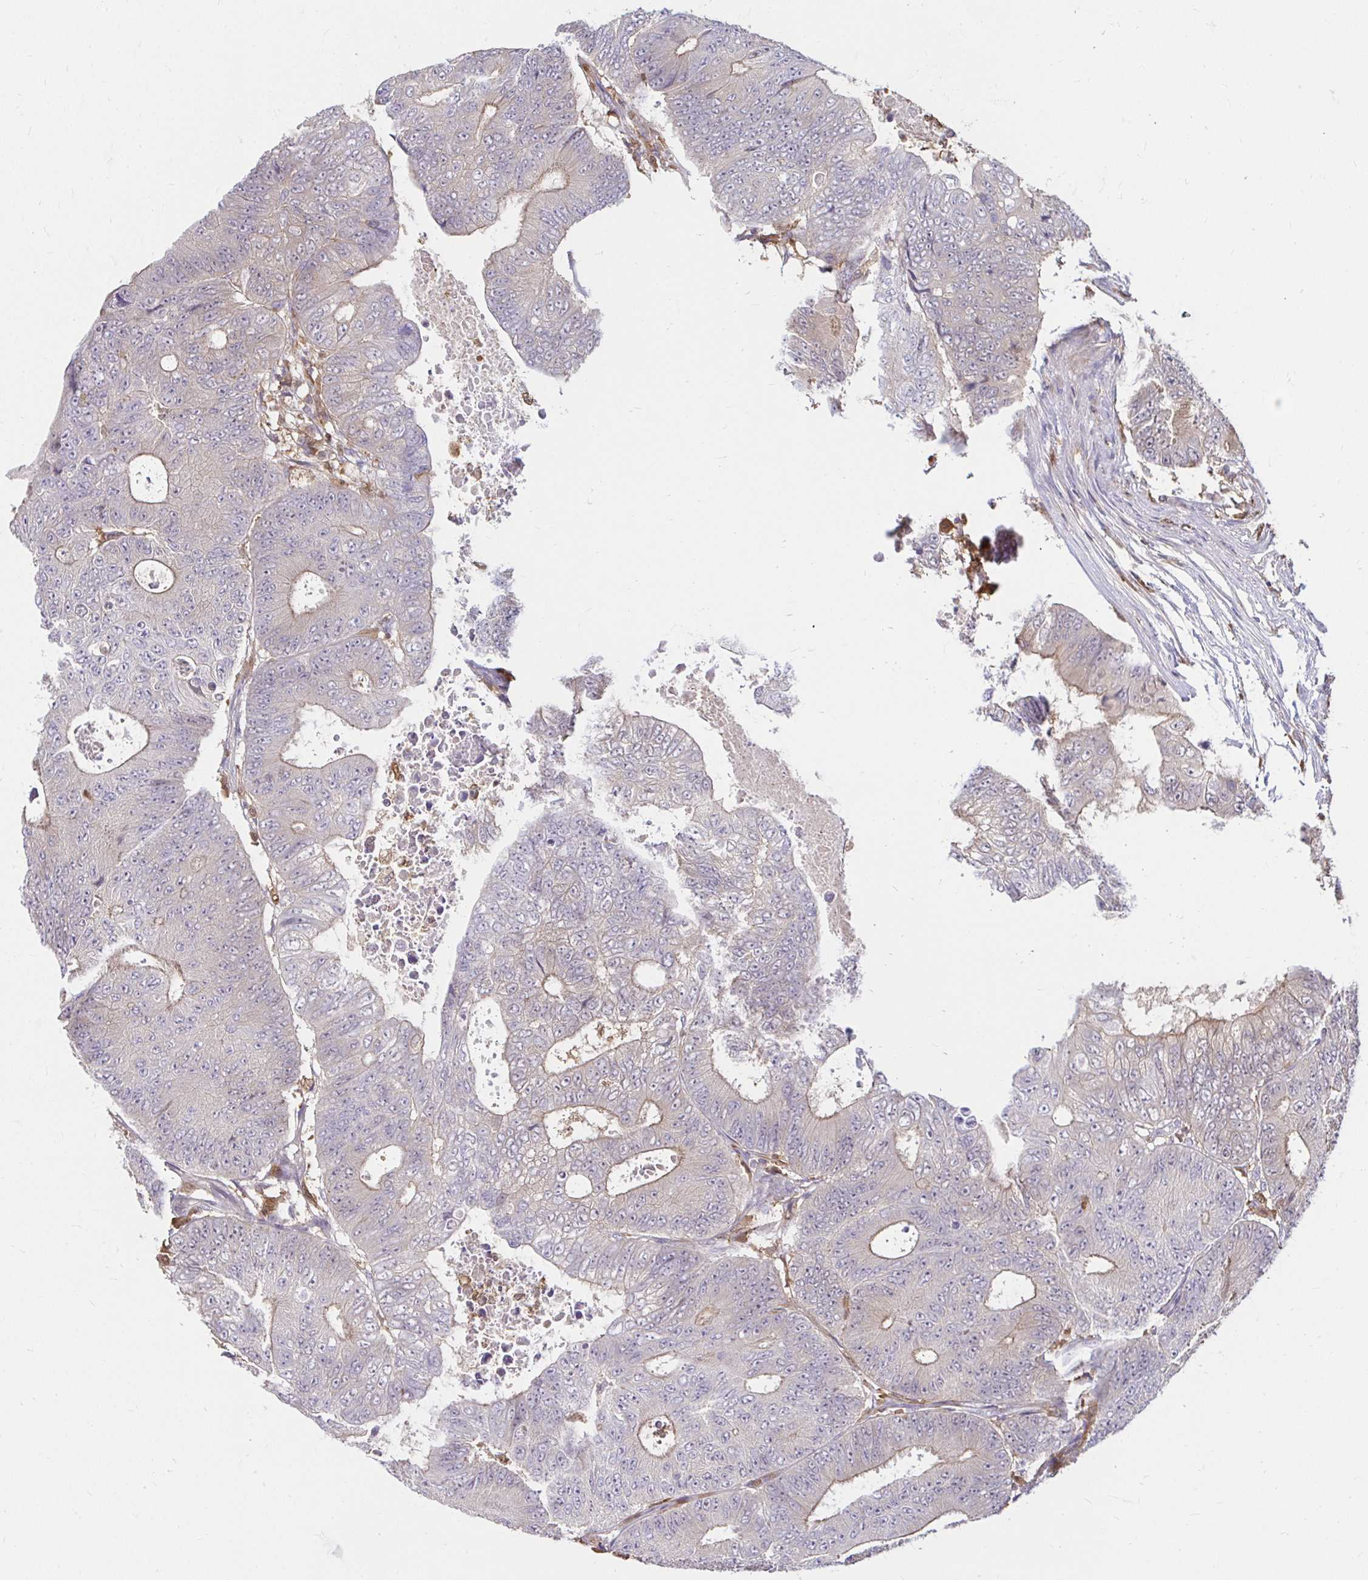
{"staining": {"intensity": "weak", "quantity": "<25%", "location": "cytoplasmic/membranous"}, "tissue": "colorectal cancer", "cell_type": "Tumor cells", "image_type": "cancer", "snomed": [{"axis": "morphology", "description": "Adenocarcinoma, NOS"}, {"axis": "topography", "description": "Colon"}], "caption": "Tumor cells are negative for brown protein staining in adenocarcinoma (colorectal). (DAB (3,3'-diaminobenzidine) immunohistochemistry visualized using brightfield microscopy, high magnification).", "gene": "PYCARD", "patient": {"sex": "female", "age": 48}}